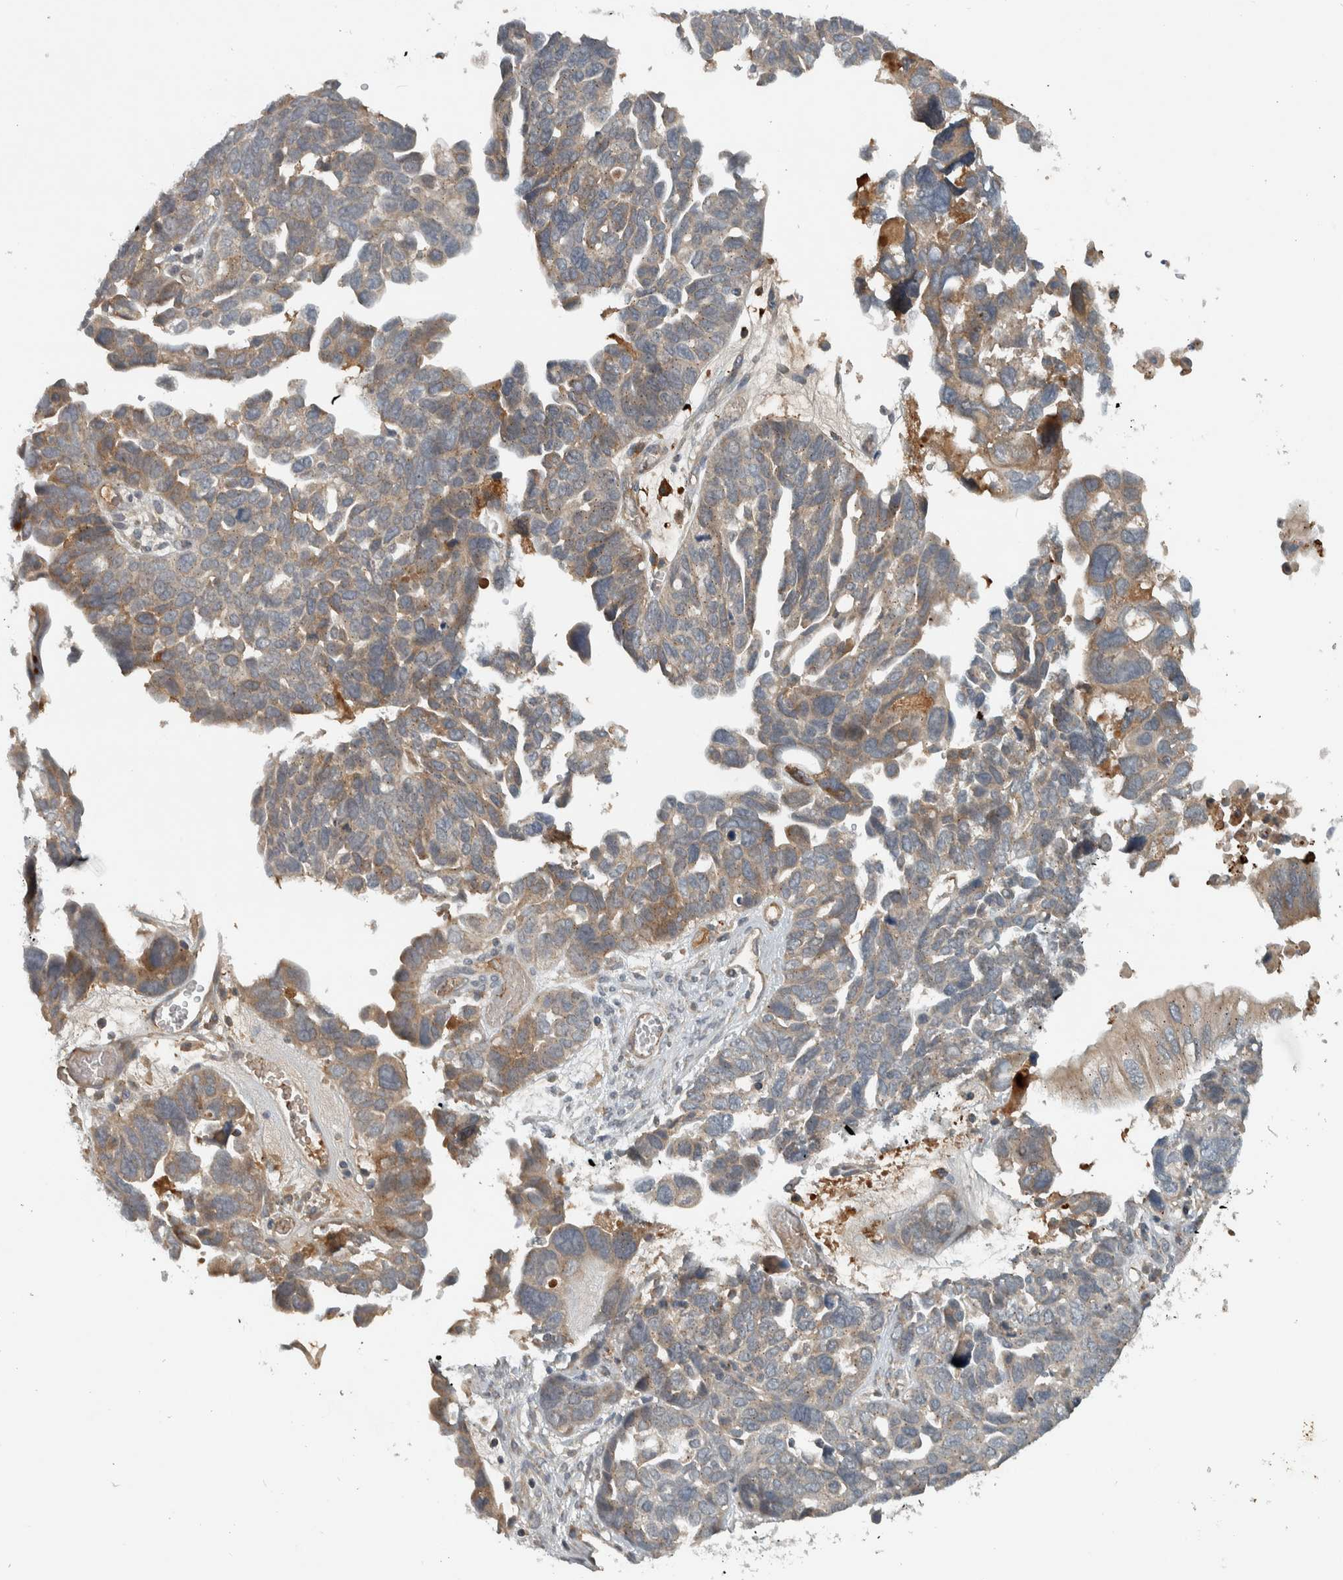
{"staining": {"intensity": "moderate", "quantity": "25%-75%", "location": "cytoplasmic/membranous"}, "tissue": "ovarian cancer", "cell_type": "Tumor cells", "image_type": "cancer", "snomed": [{"axis": "morphology", "description": "Cystadenocarcinoma, mucinous, NOS"}, {"axis": "topography", "description": "Ovary"}], "caption": "Human ovarian mucinous cystadenocarcinoma stained for a protein (brown) displays moderate cytoplasmic/membranous positive expression in approximately 25%-75% of tumor cells.", "gene": "LBHD1", "patient": {"sex": "female", "age": 61}}